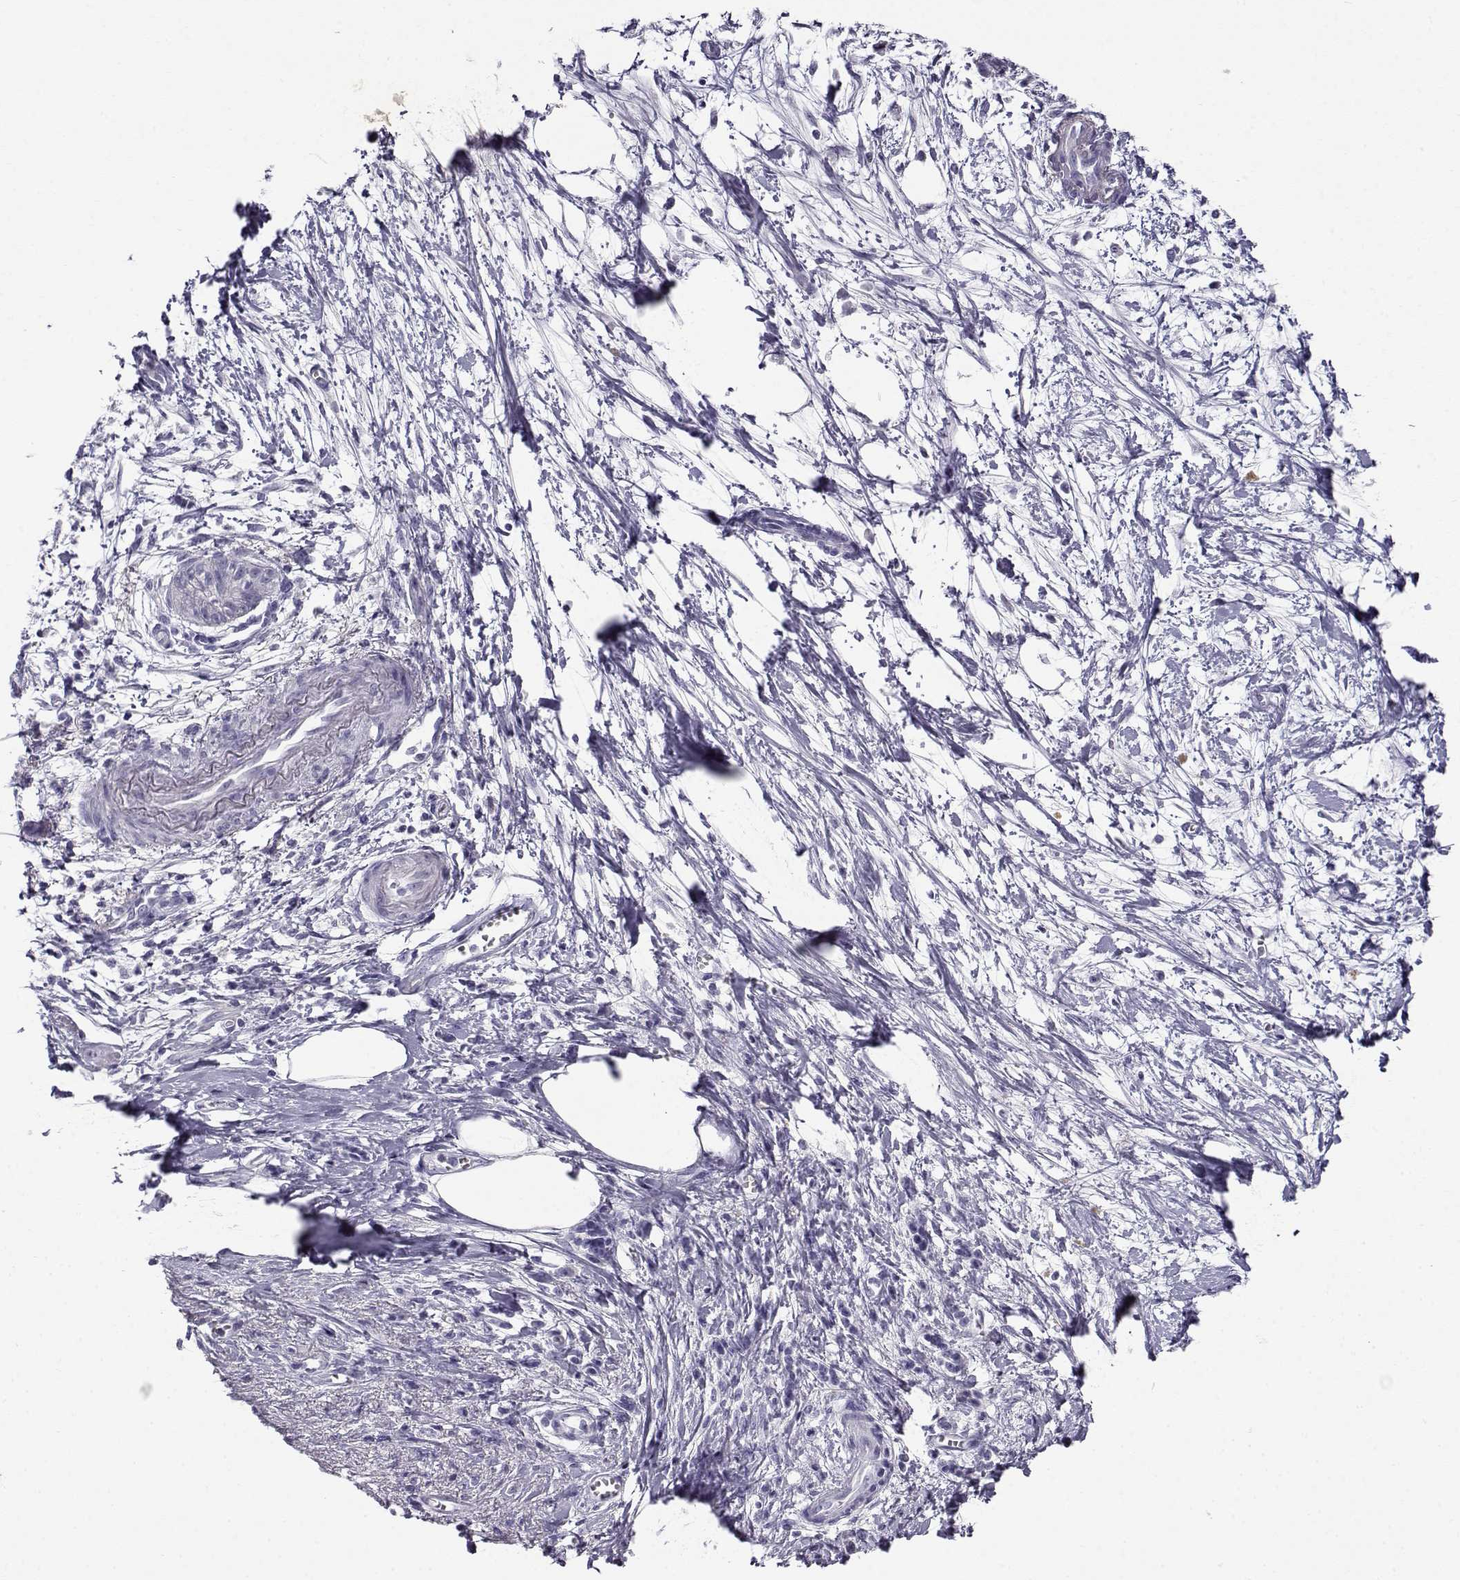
{"staining": {"intensity": "negative", "quantity": "none", "location": "none"}, "tissue": "pancreatic cancer", "cell_type": "Tumor cells", "image_type": "cancer", "snomed": [{"axis": "morphology", "description": "Normal tissue, NOS"}, {"axis": "morphology", "description": "Adenocarcinoma, NOS"}, {"axis": "topography", "description": "Lymph node"}, {"axis": "topography", "description": "Pancreas"}], "caption": "Immunohistochemistry micrograph of pancreatic adenocarcinoma stained for a protein (brown), which exhibits no positivity in tumor cells.", "gene": "CABS1", "patient": {"sex": "female", "age": 58}}